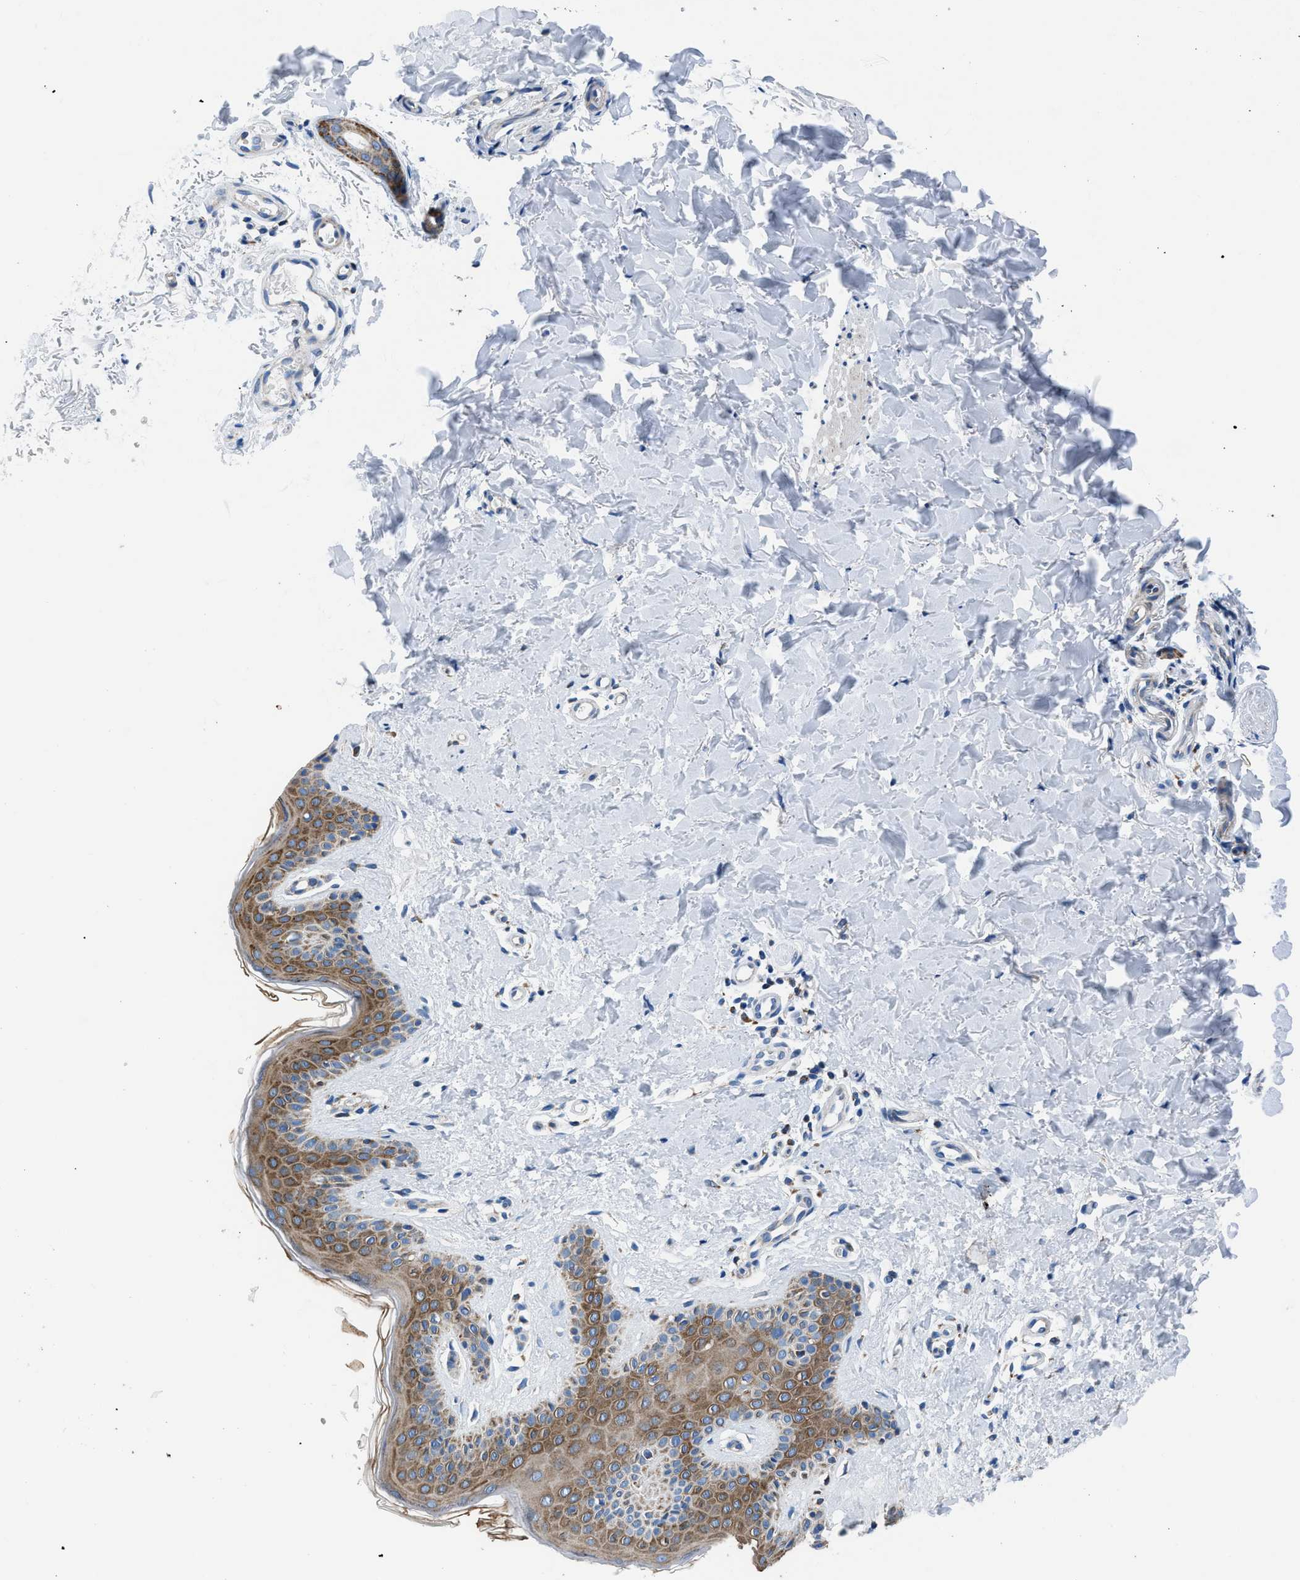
{"staining": {"intensity": "negative", "quantity": "none", "location": "none"}, "tissue": "skin", "cell_type": "Fibroblasts", "image_type": "normal", "snomed": [{"axis": "morphology", "description": "Normal tissue, NOS"}, {"axis": "topography", "description": "Skin"}], "caption": "Skin was stained to show a protein in brown. There is no significant expression in fibroblasts. The staining is performed using DAB (3,3'-diaminobenzidine) brown chromogen with nuclei counter-stained in using hematoxylin.", "gene": "ZDHHC3", "patient": {"sex": "male", "age": 40}}